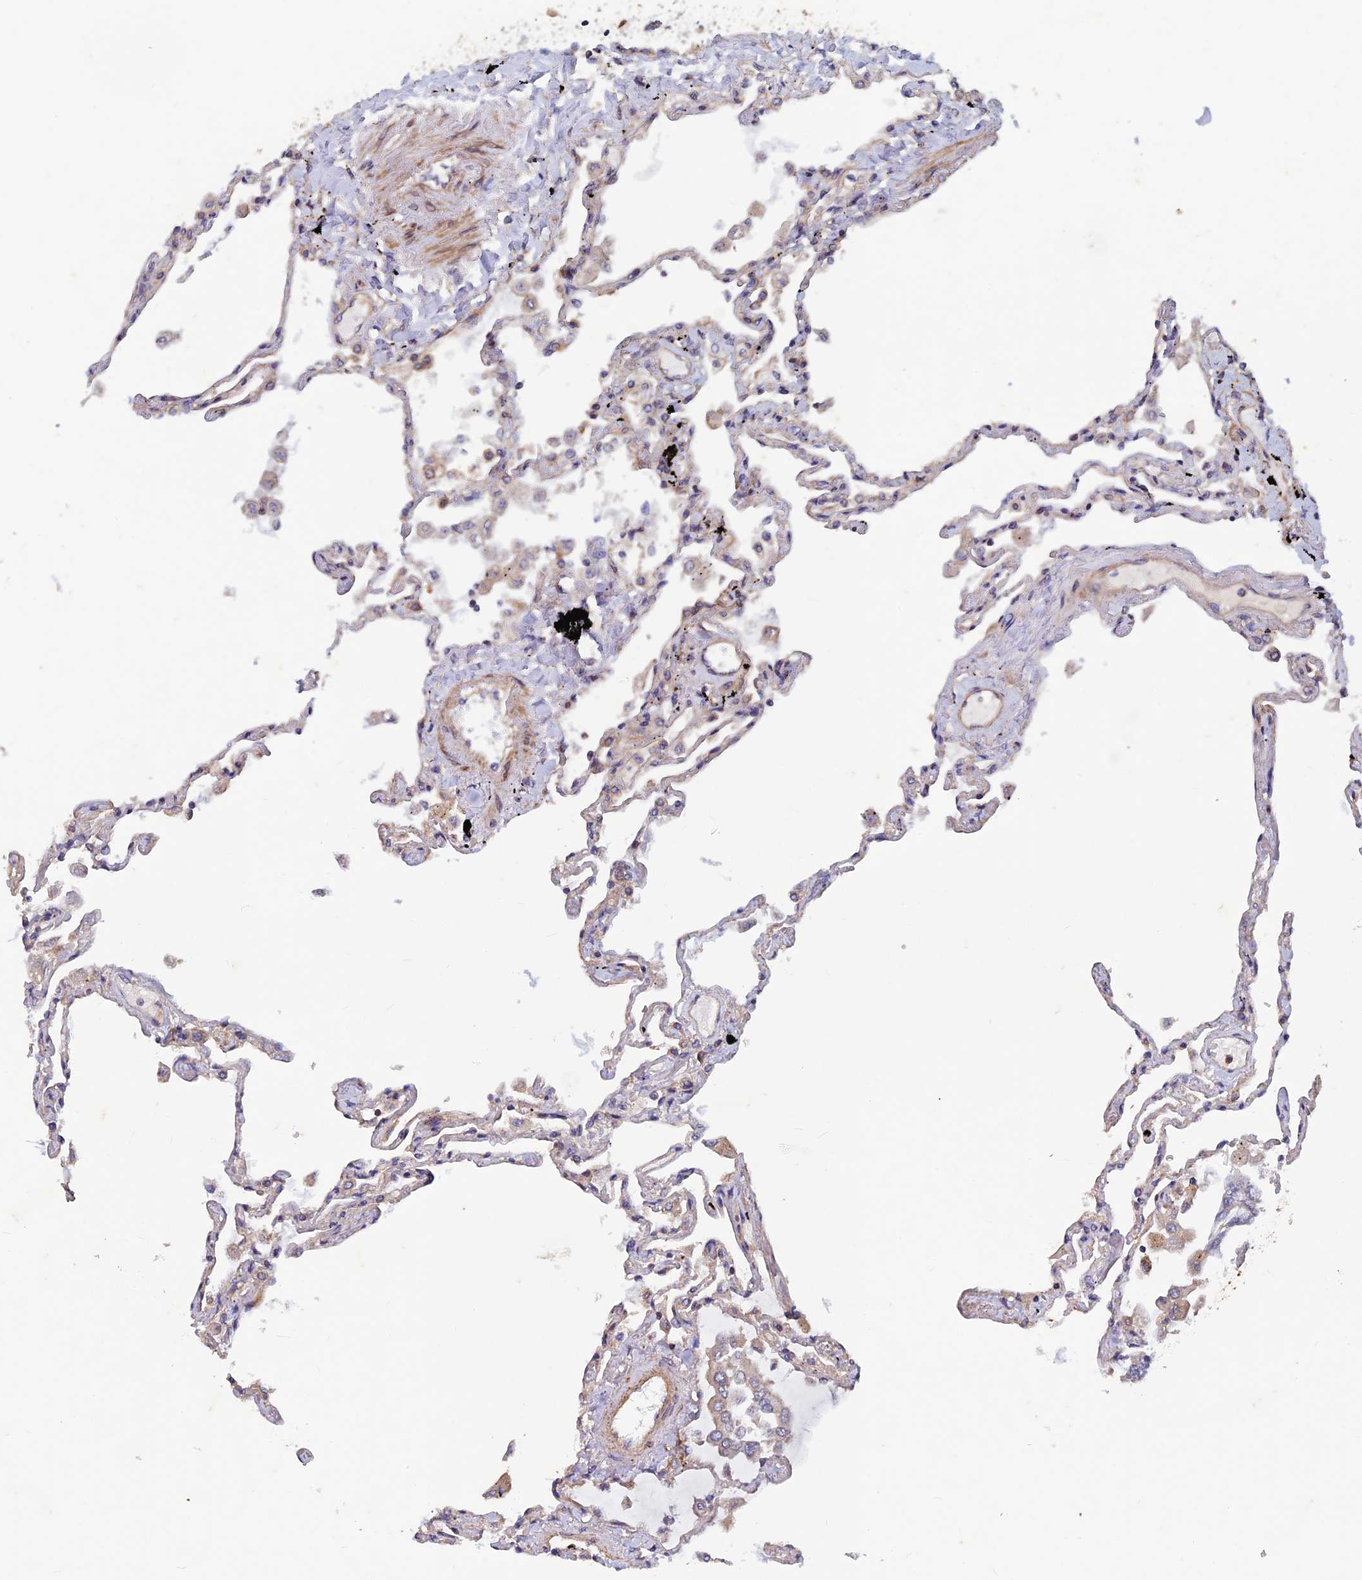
{"staining": {"intensity": "weak", "quantity": "25%-75%", "location": "cytoplasmic/membranous,nuclear"}, "tissue": "lung", "cell_type": "Alveolar cells", "image_type": "normal", "snomed": [{"axis": "morphology", "description": "Normal tissue, NOS"}, {"axis": "topography", "description": "Lung"}], "caption": "Unremarkable lung exhibits weak cytoplasmic/membranous,nuclear expression in approximately 25%-75% of alveolar cells The staining is performed using DAB (3,3'-diaminobenzidine) brown chromogen to label protein expression. The nuclei are counter-stained blue using hematoxylin..", "gene": "NCAPG", "patient": {"sex": "female", "age": 67}}